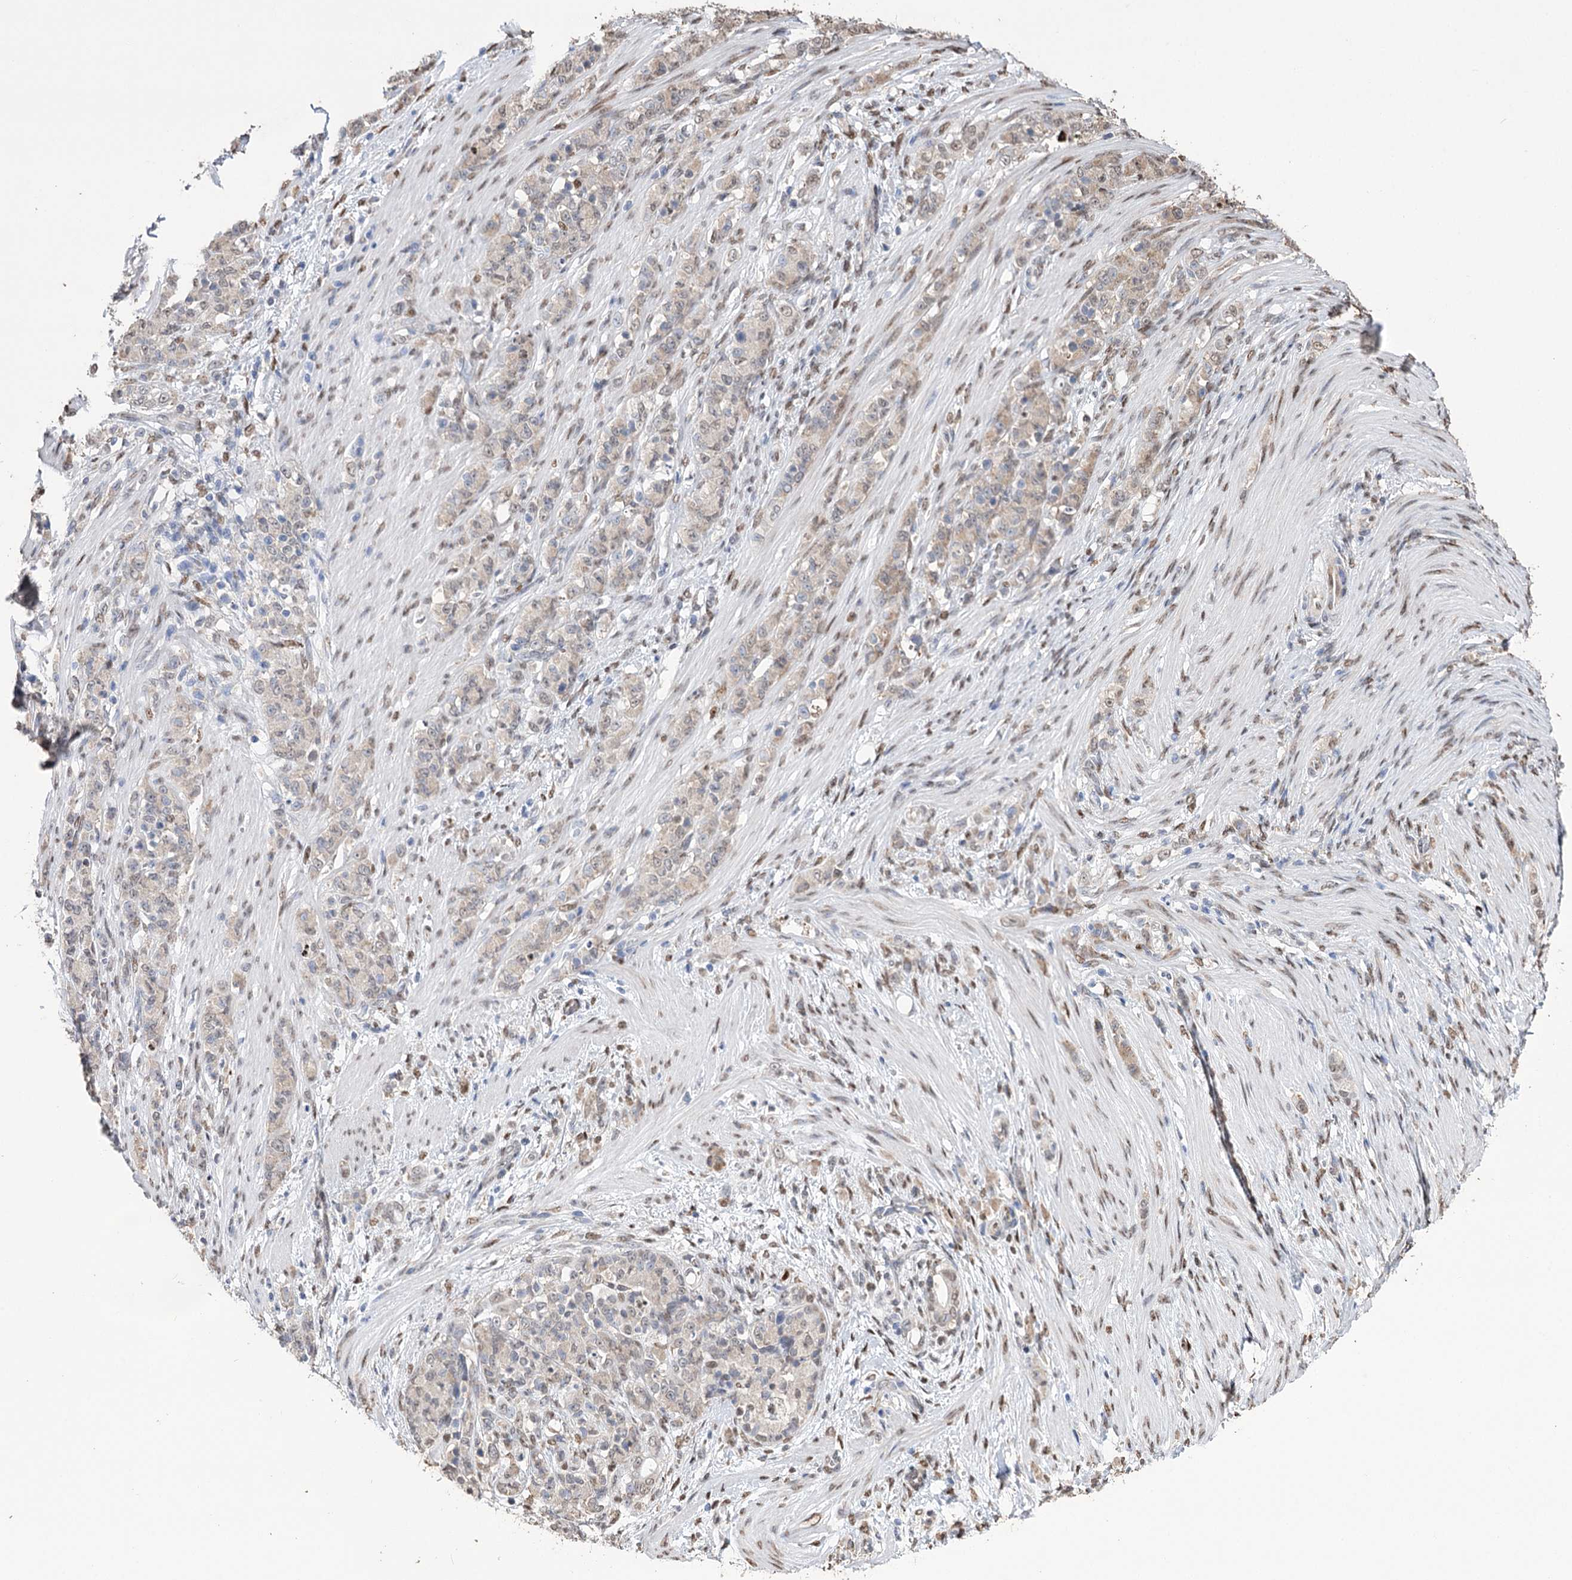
{"staining": {"intensity": "weak", "quantity": "<25%", "location": "cytoplasmic/membranous"}, "tissue": "stomach cancer", "cell_type": "Tumor cells", "image_type": "cancer", "snomed": [{"axis": "morphology", "description": "Adenocarcinoma, NOS"}, {"axis": "topography", "description": "Stomach"}], "caption": "The IHC image has no significant expression in tumor cells of adenocarcinoma (stomach) tissue.", "gene": "NFU1", "patient": {"sex": "female", "age": 79}}